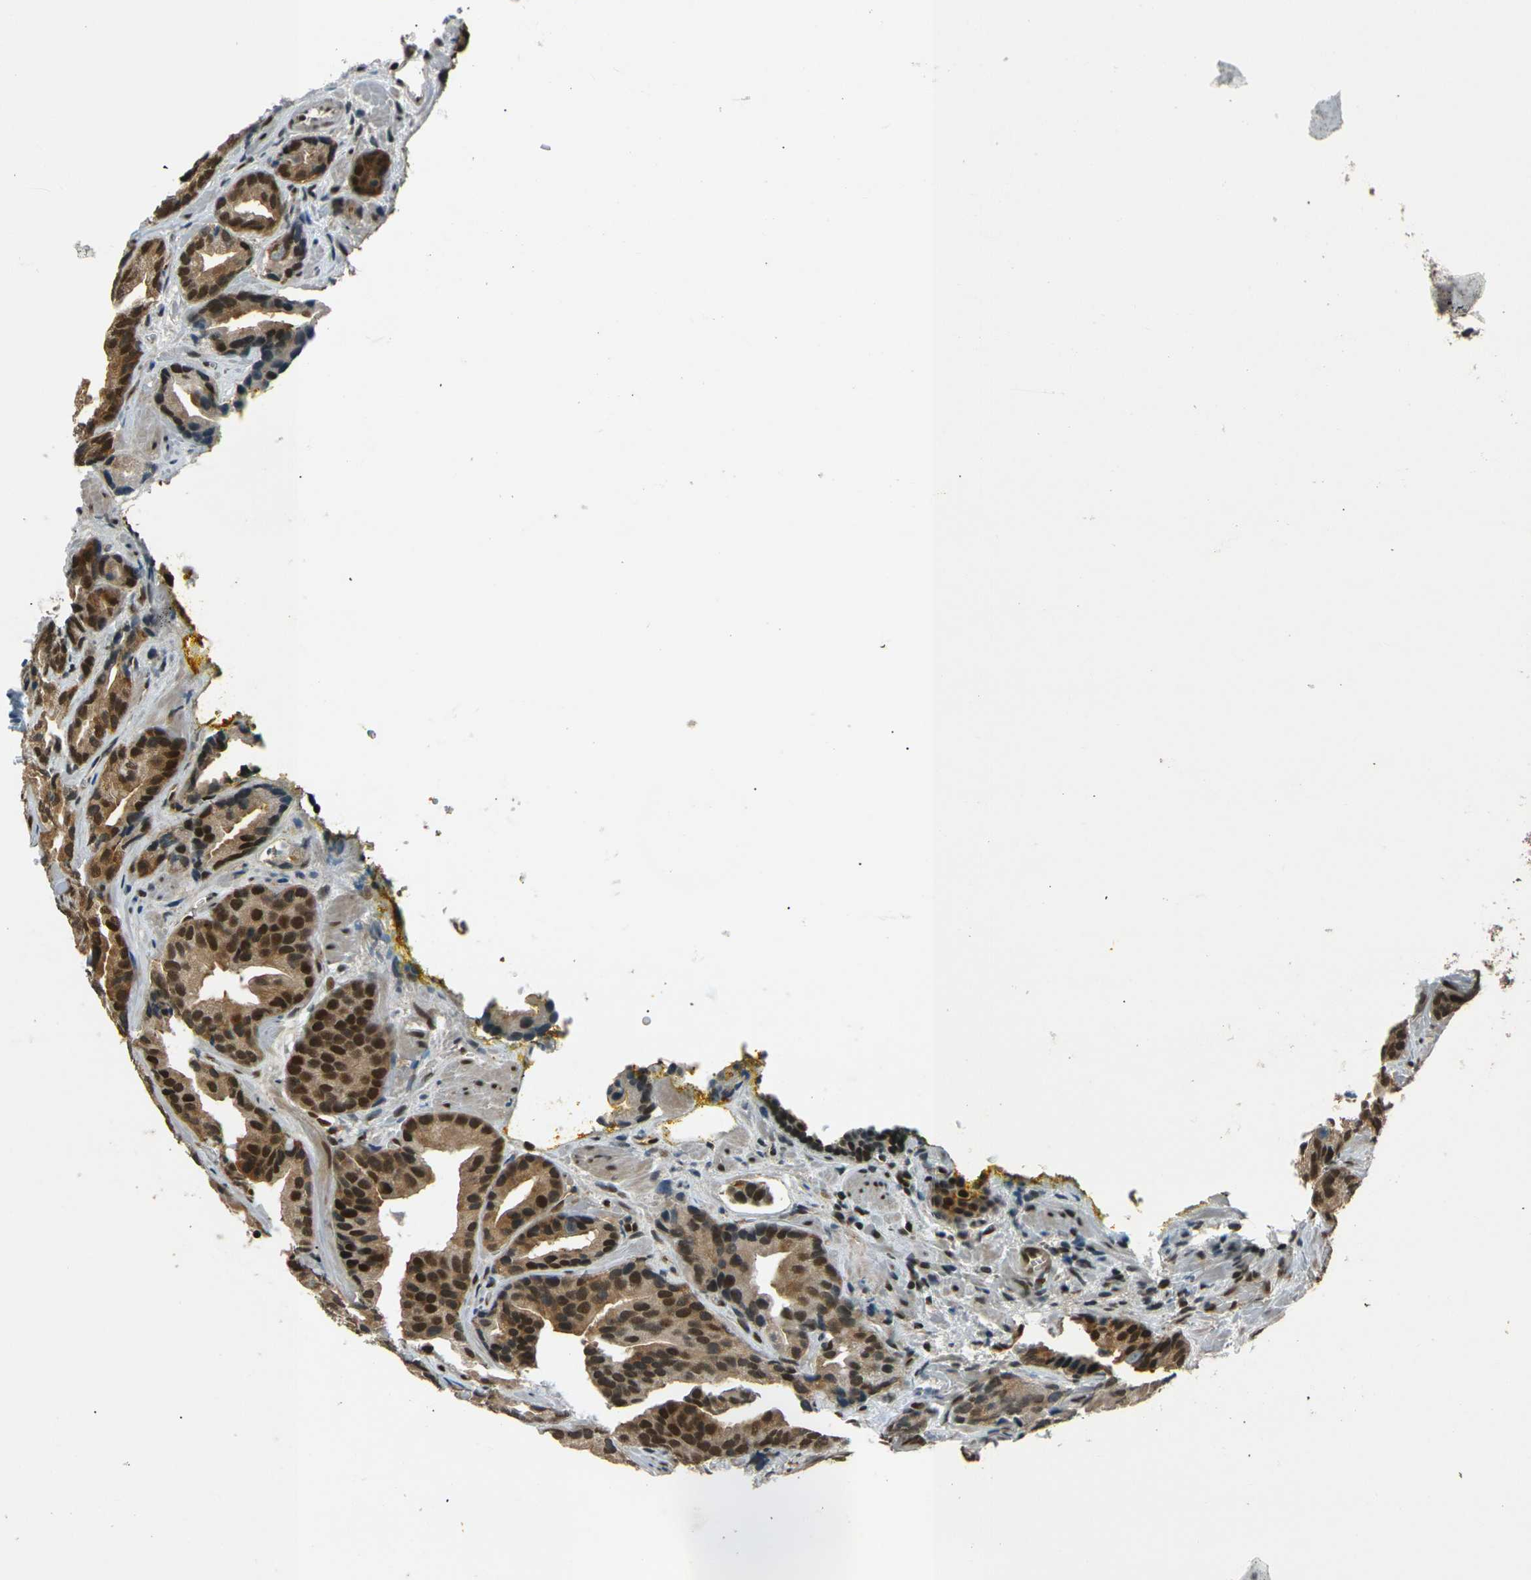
{"staining": {"intensity": "strong", "quantity": ">75%", "location": "cytoplasmic/membranous,nuclear"}, "tissue": "prostate cancer", "cell_type": "Tumor cells", "image_type": "cancer", "snomed": [{"axis": "morphology", "description": "Adenocarcinoma, Low grade"}, {"axis": "topography", "description": "Prostate"}], "caption": "A brown stain labels strong cytoplasmic/membranous and nuclear expression of a protein in human prostate cancer (low-grade adenocarcinoma) tumor cells.", "gene": "NHEJ1", "patient": {"sex": "male", "age": 59}}